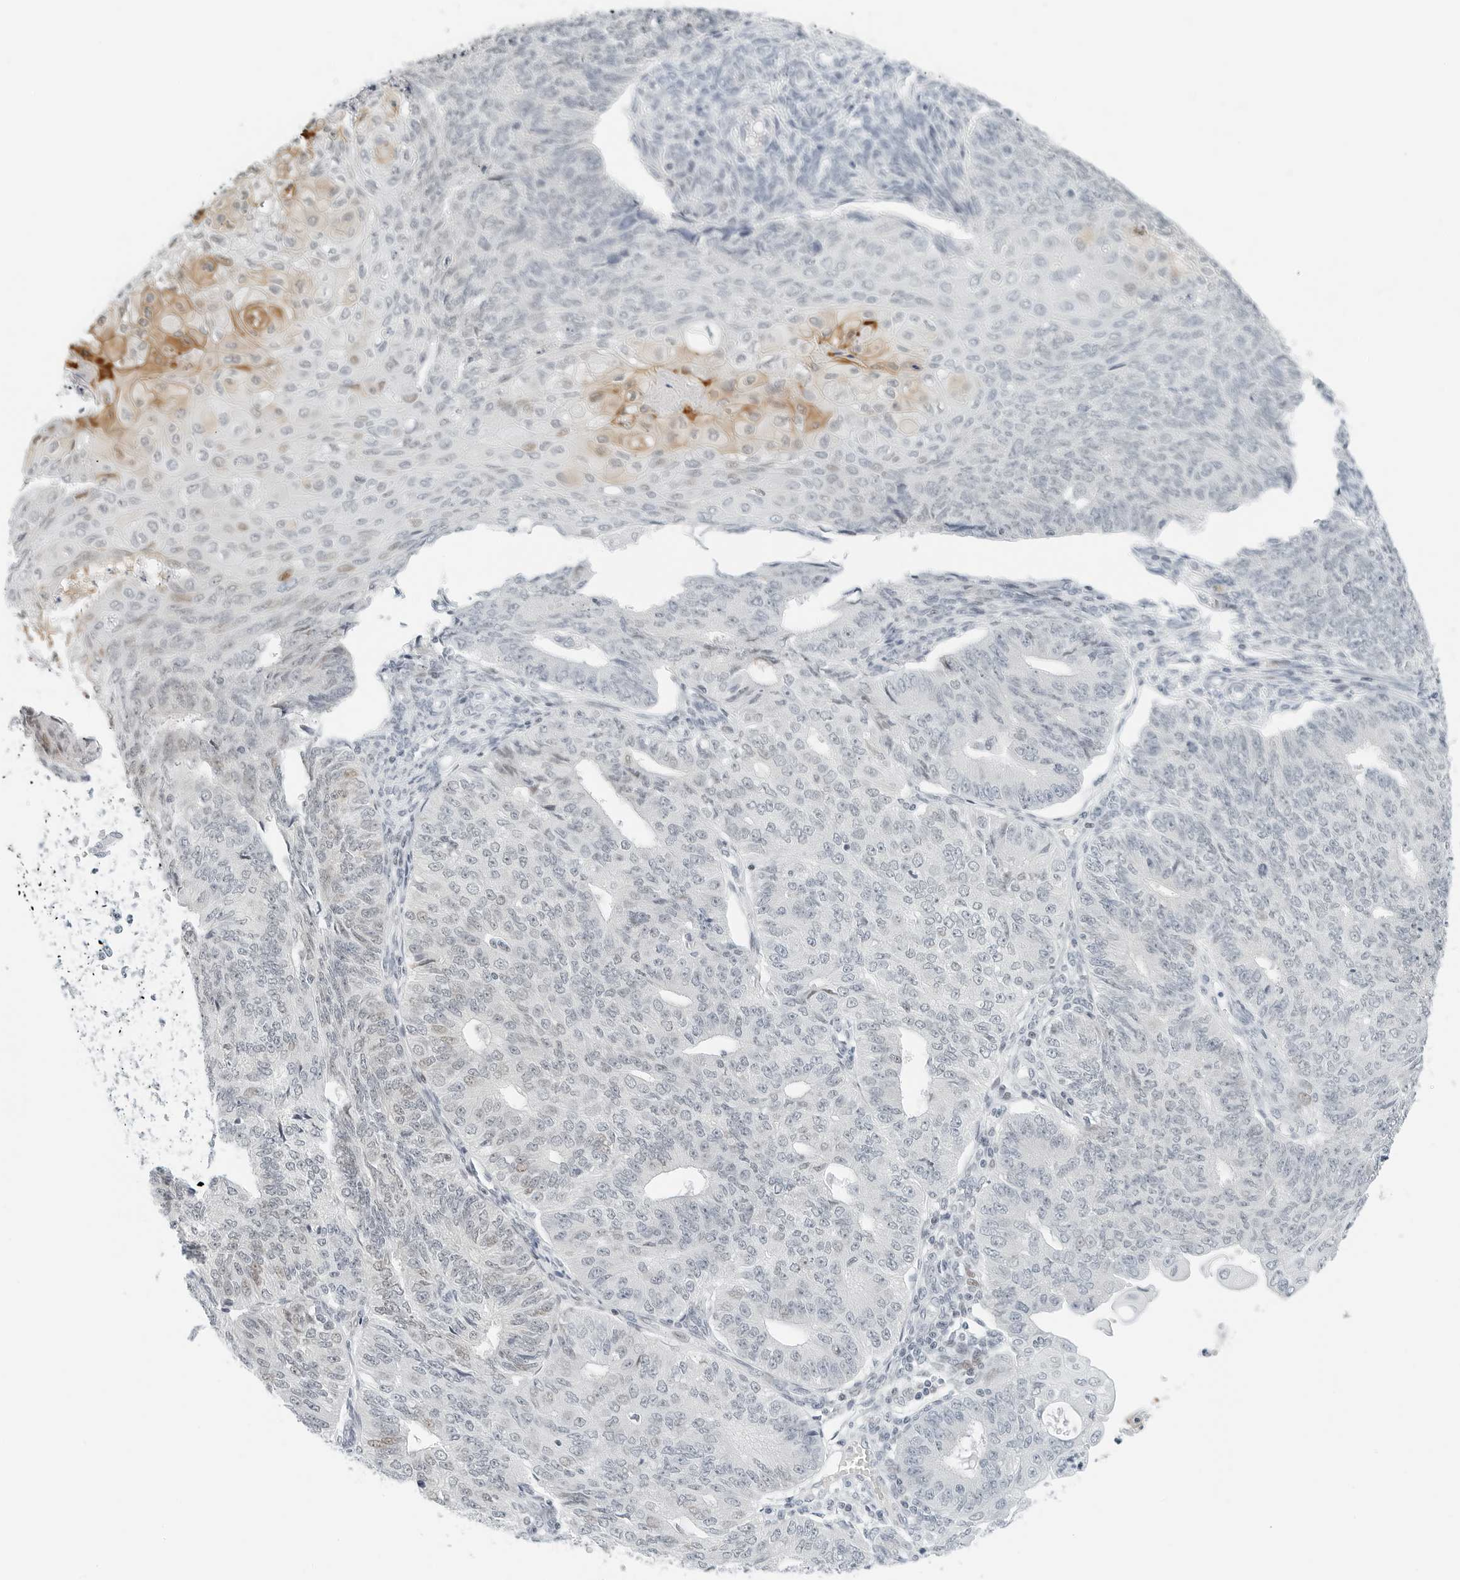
{"staining": {"intensity": "moderate", "quantity": "<25%", "location": "cytoplasmic/membranous,nuclear"}, "tissue": "endometrial cancer", "cell_type": "Tumor cells", "image_type": "cancer", "snomed": [{"axis": "morphology", "description": "Adenocarcinoma, NOS"}, {"axis": "topography", "description": "Endometrium"}], "caption": "The histopathology image displays staining of endometrial adenocarcinoma, revealing moderate cytoplasmic/membranous and nuclear protein staining (brown color) within tumor cells.", "gene": "NTMT2", "patient": {"sex": "female", "age": 32}}